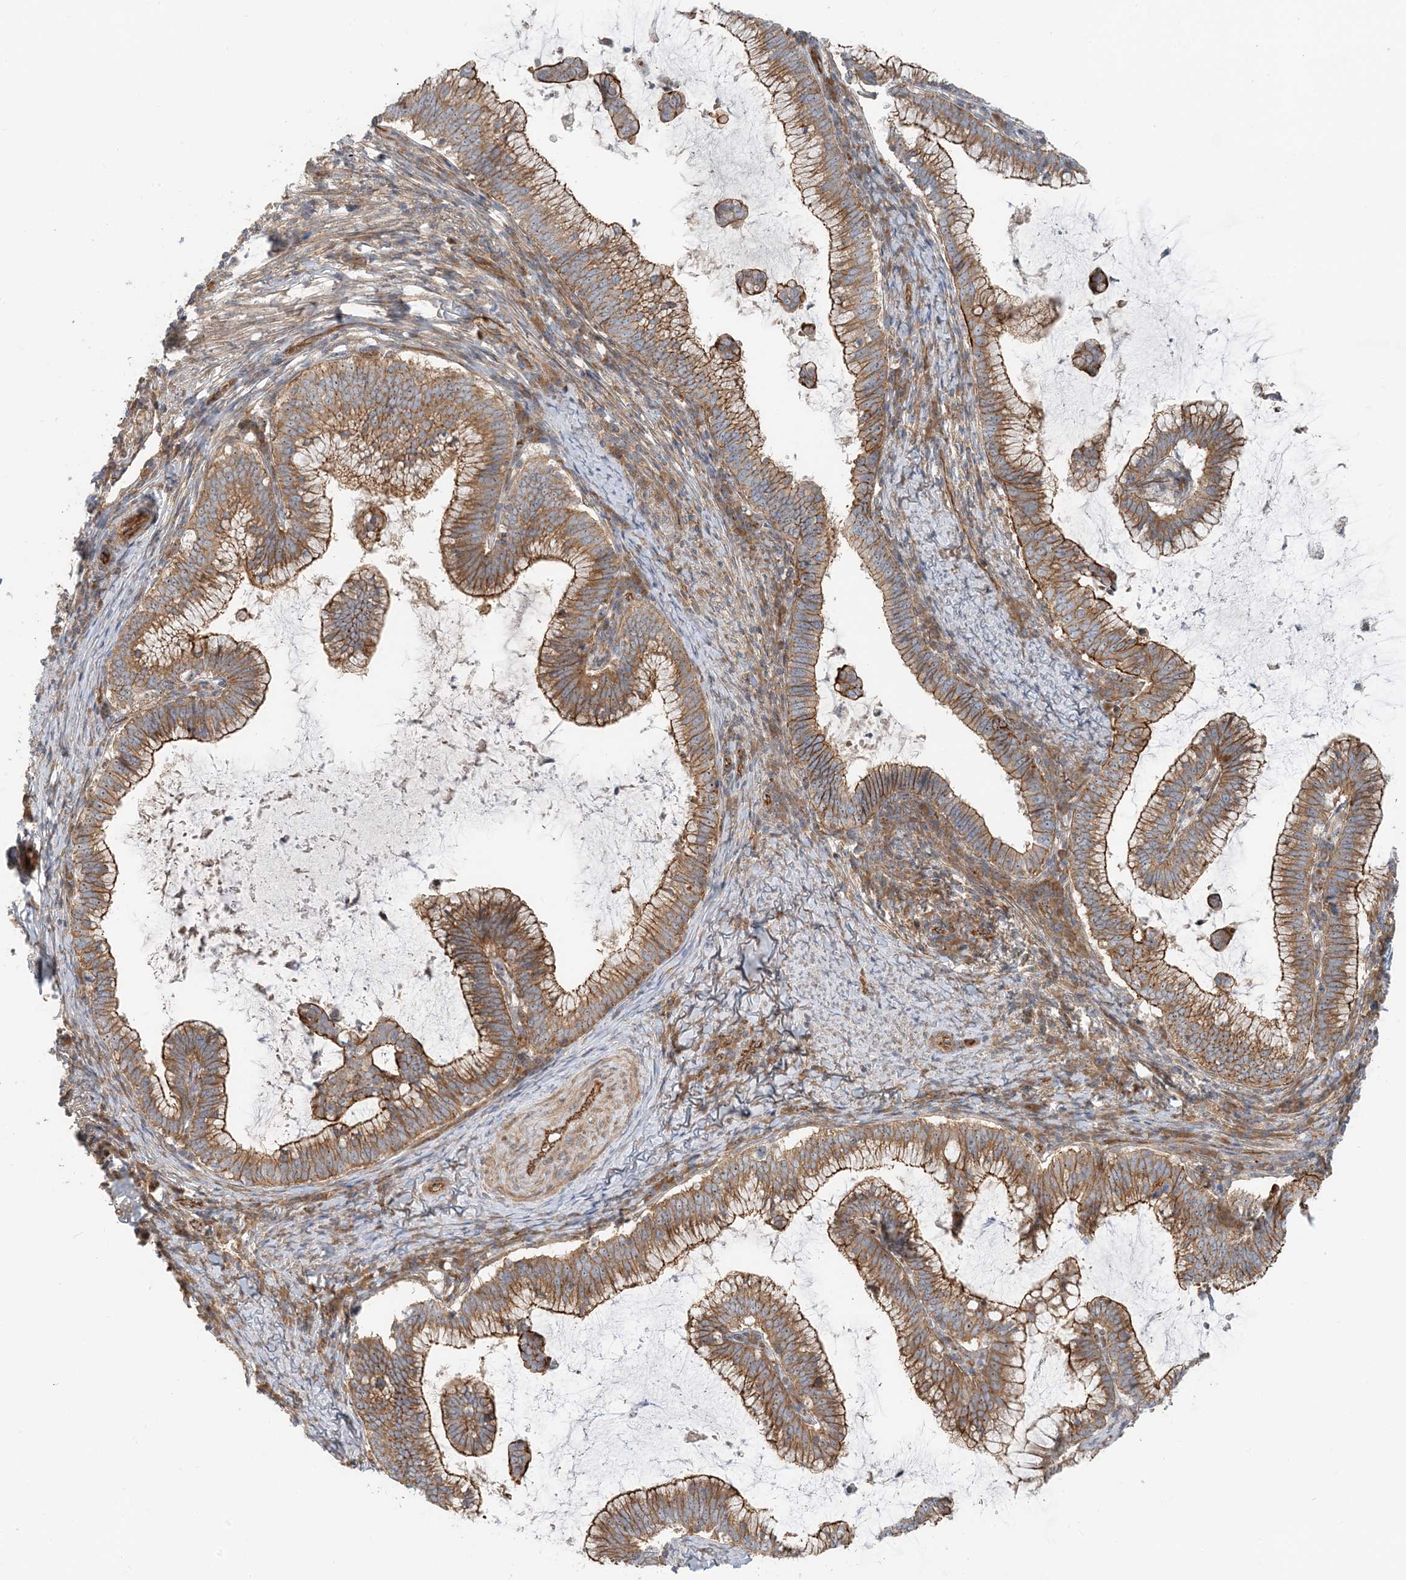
{"staining": {"intensity": "strong", "quantity": ">75%", "location": "cytoplasmic/membranous"}, "tissue": "cervical cancer", "cell_type": "Tumor cells", "image_type": "cancer", "snomed": [{"axis": "morphology", "description": "Adenocarcinoma, NOS"}, {"axis": "topography", "description": "Cervix"}], "caption": "Human cervical cancer stained with a protein marker demonstrates strong staining in tumor cells.", "gene": "MYL5", "patient": {"sex": "female", "age": 36}}